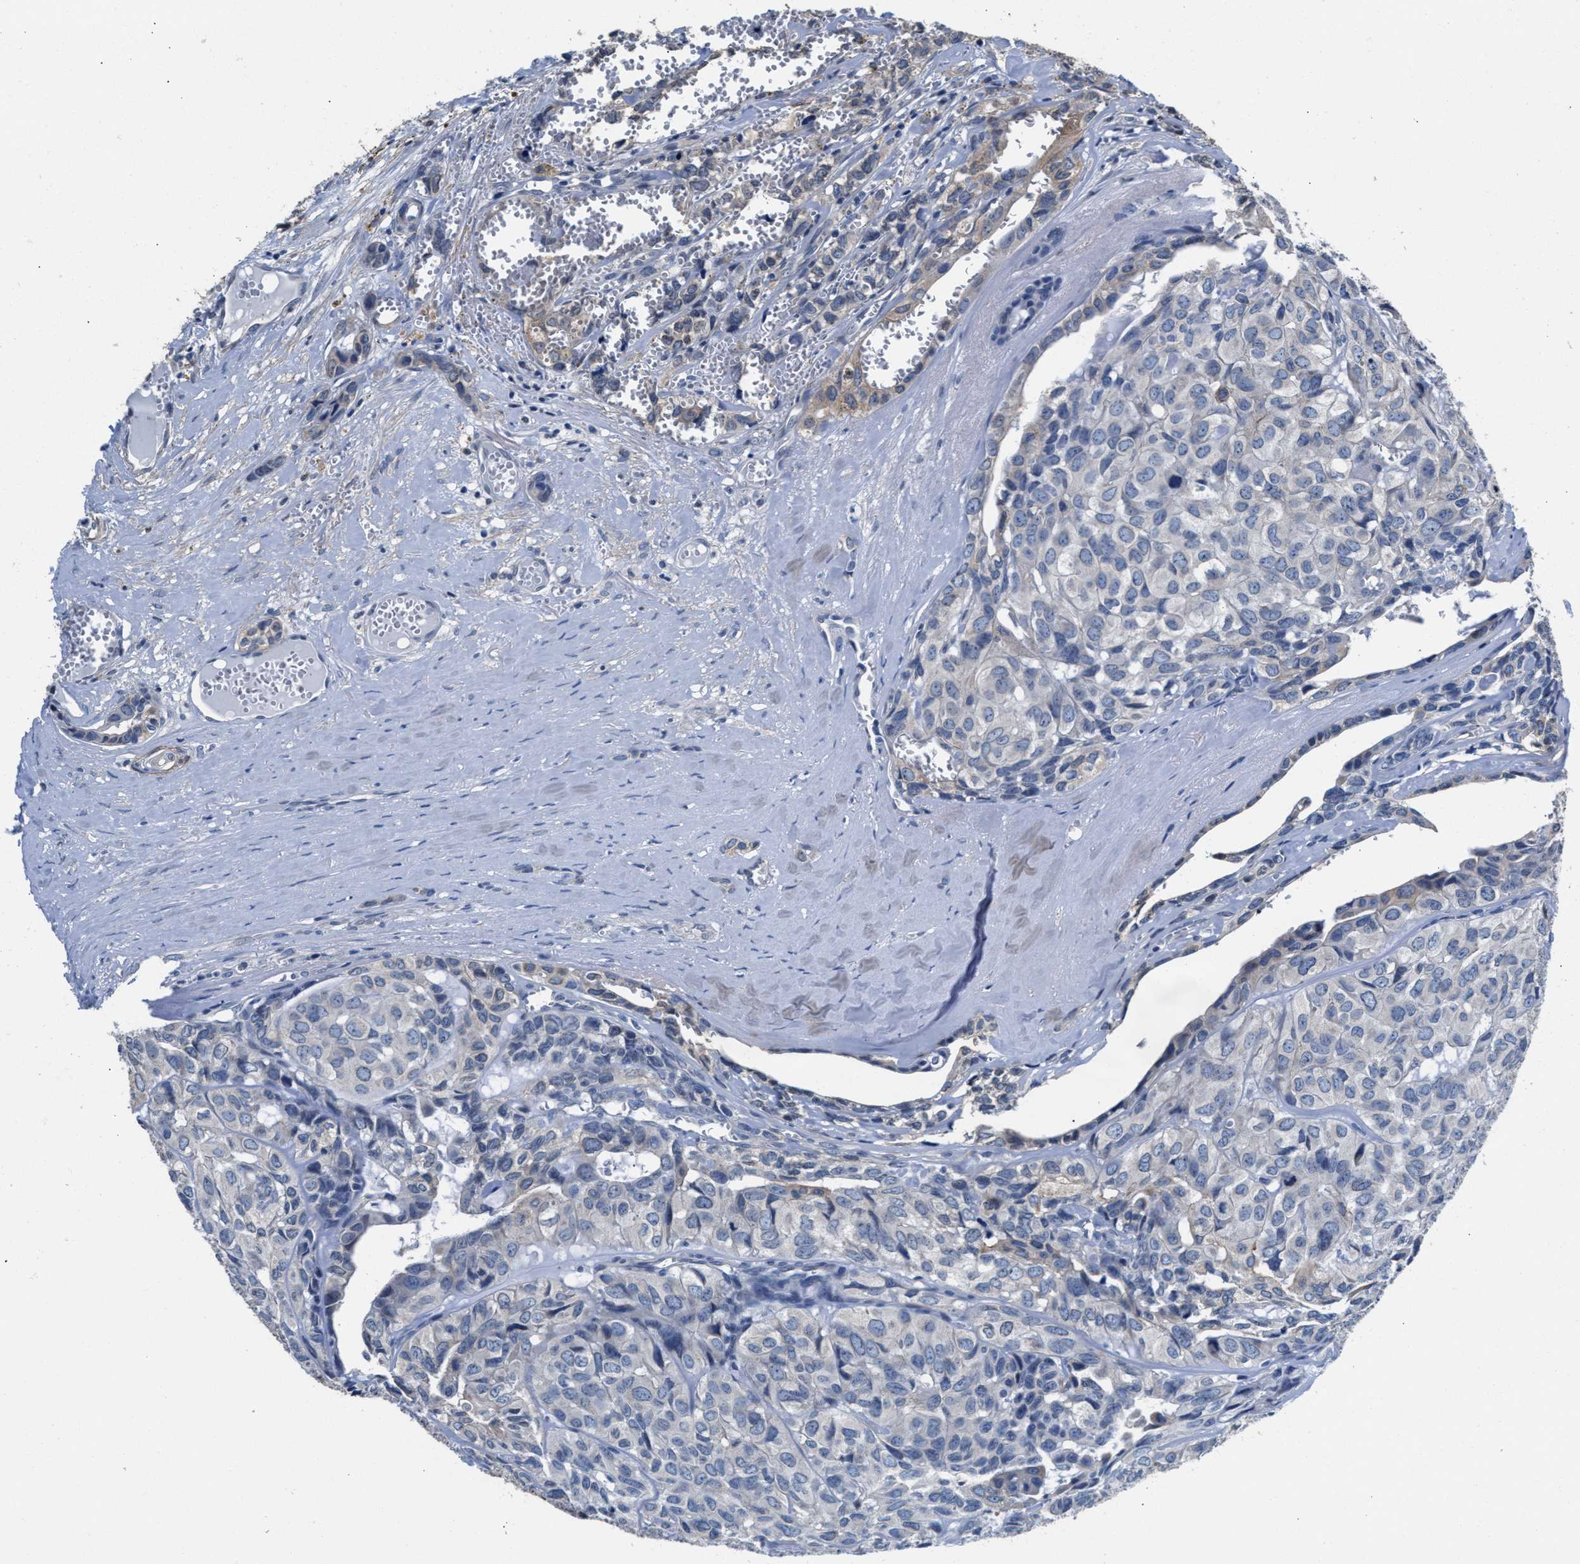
{"staining": {"intensity": "negative", "quantity": "none", "location": "none"}, "tissue": "head and neck cancer", "cell_type": "Tumor cells", "image_type": "cancer", "snomed": [{"axis": "morphology", "description": "Adenocarcinoma, NOS"}, {"axis": "topography", "description": "Salivary gland, NOS"}, {"axis": "topography", "description": "Head-Neck"}], "caption": "The immunohistochemistry (IHC) image has no significant expression in tumor cells of head and neck cancer tissue.", "gene": "MYH3", "patient": {"sex": "female", "age": 76}}